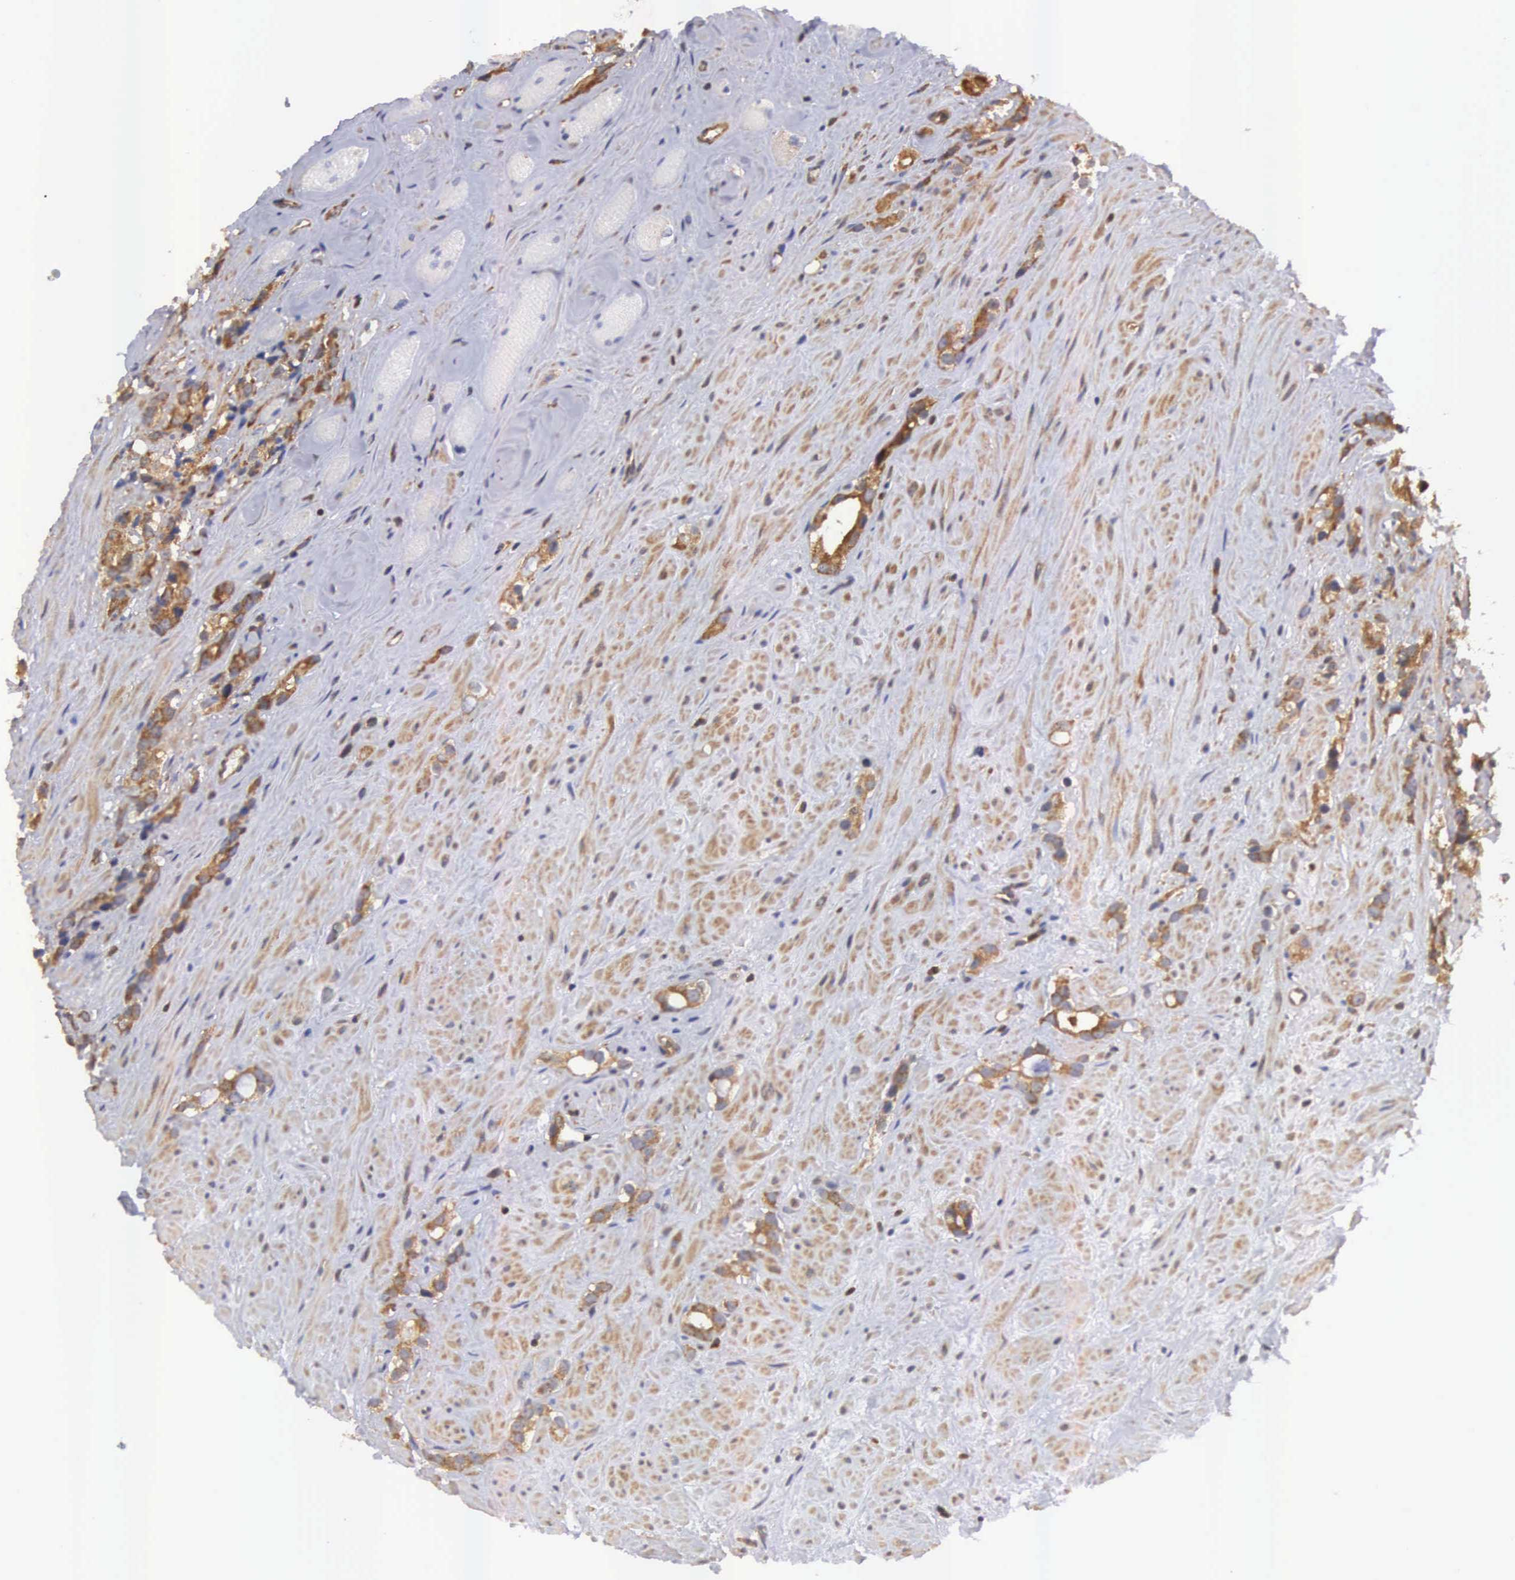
{"staining": {"intensity": "moderate", "quantity": ">75%", "location": "cytoplasmic/membranous"}, "tissue": "prostate cancer", "cell_type": "Tumor cells", "image_type": "cancer", "snomed": [{"axis": "morphology", "description": "Adenocarcinoma, Medium grade"}, {"axis": "topography", "description": "Prostate"}], "caption": "Brown immunohistochemical staining in human medium-grade adenocarcinoma (prostate) shows moderate cytoplasmic/membranous staining in approximately >75% of tumor cells. The staining was performed using DAB (3,3'-diaminobenzidine), with brown indicating positive protein expression. Nuclei are stained blue with hematoxylin.", "gene": "DHRS1", "patient": {"sex": "male", "age": 73}}